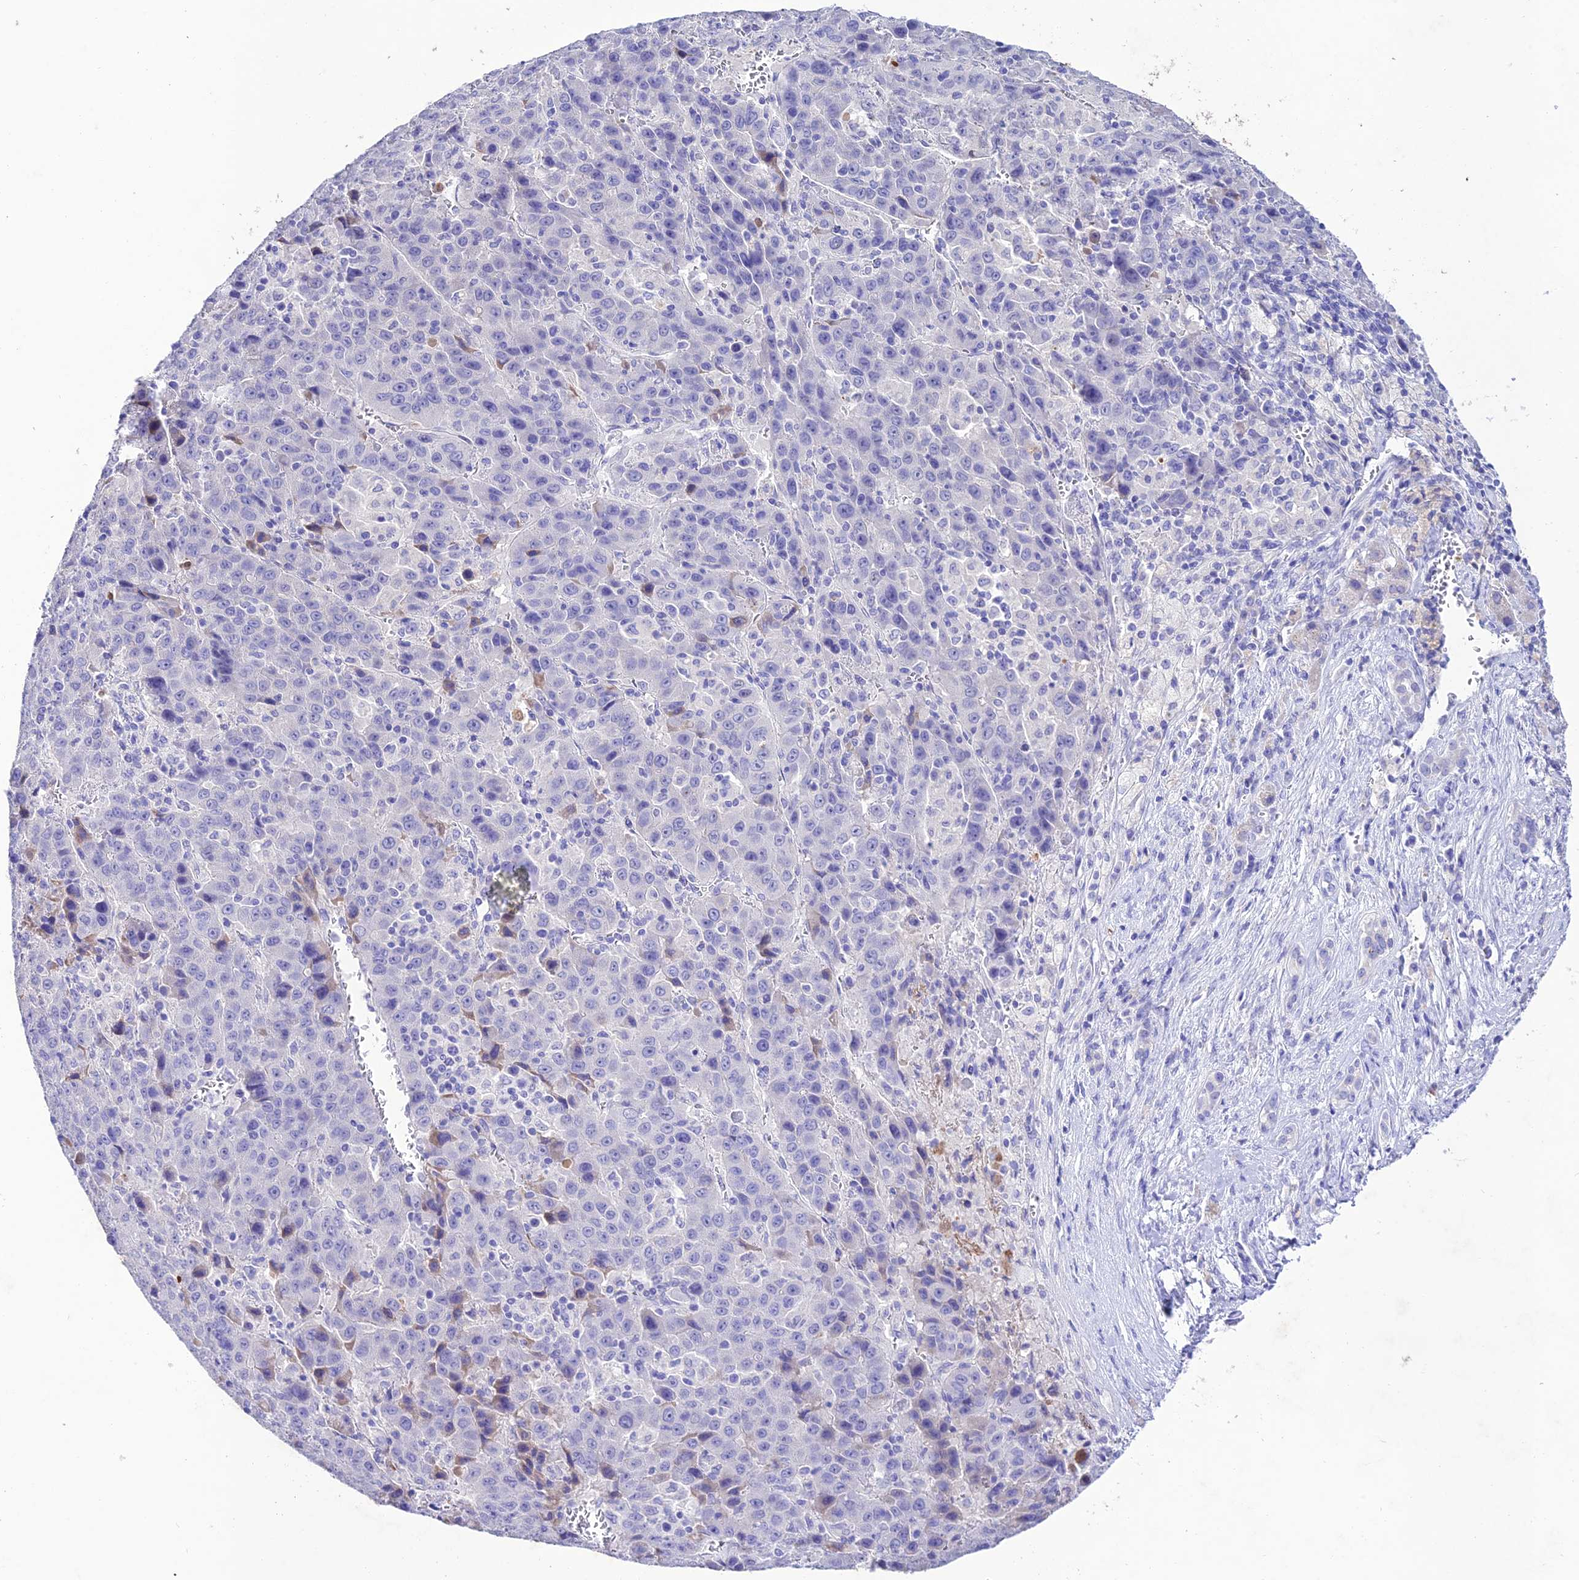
{"staining": {"intensity": "moderate", "quantity": "<25%", "location": "cytoplasmic/membranous"}, "tissue": "liver cancer", "cell_type": "Tumor cells", "image_type": "cancer", "snomed": [{"axis": "morphology", "description": "Carcinoma, Hepatocellular, NOS"}, {"axis": "topography", "description": "Liver"}], "caption": "Immunohistochemistry (IHC) (DAB) staining of liver cancer (hepatocellular carcinoma) reveals moderate cytoplasmic/membranous protein positivity in about <25% of tumor cells.", "gene": "NLRP6", "patient": {"sex": "female", "age": 53}}